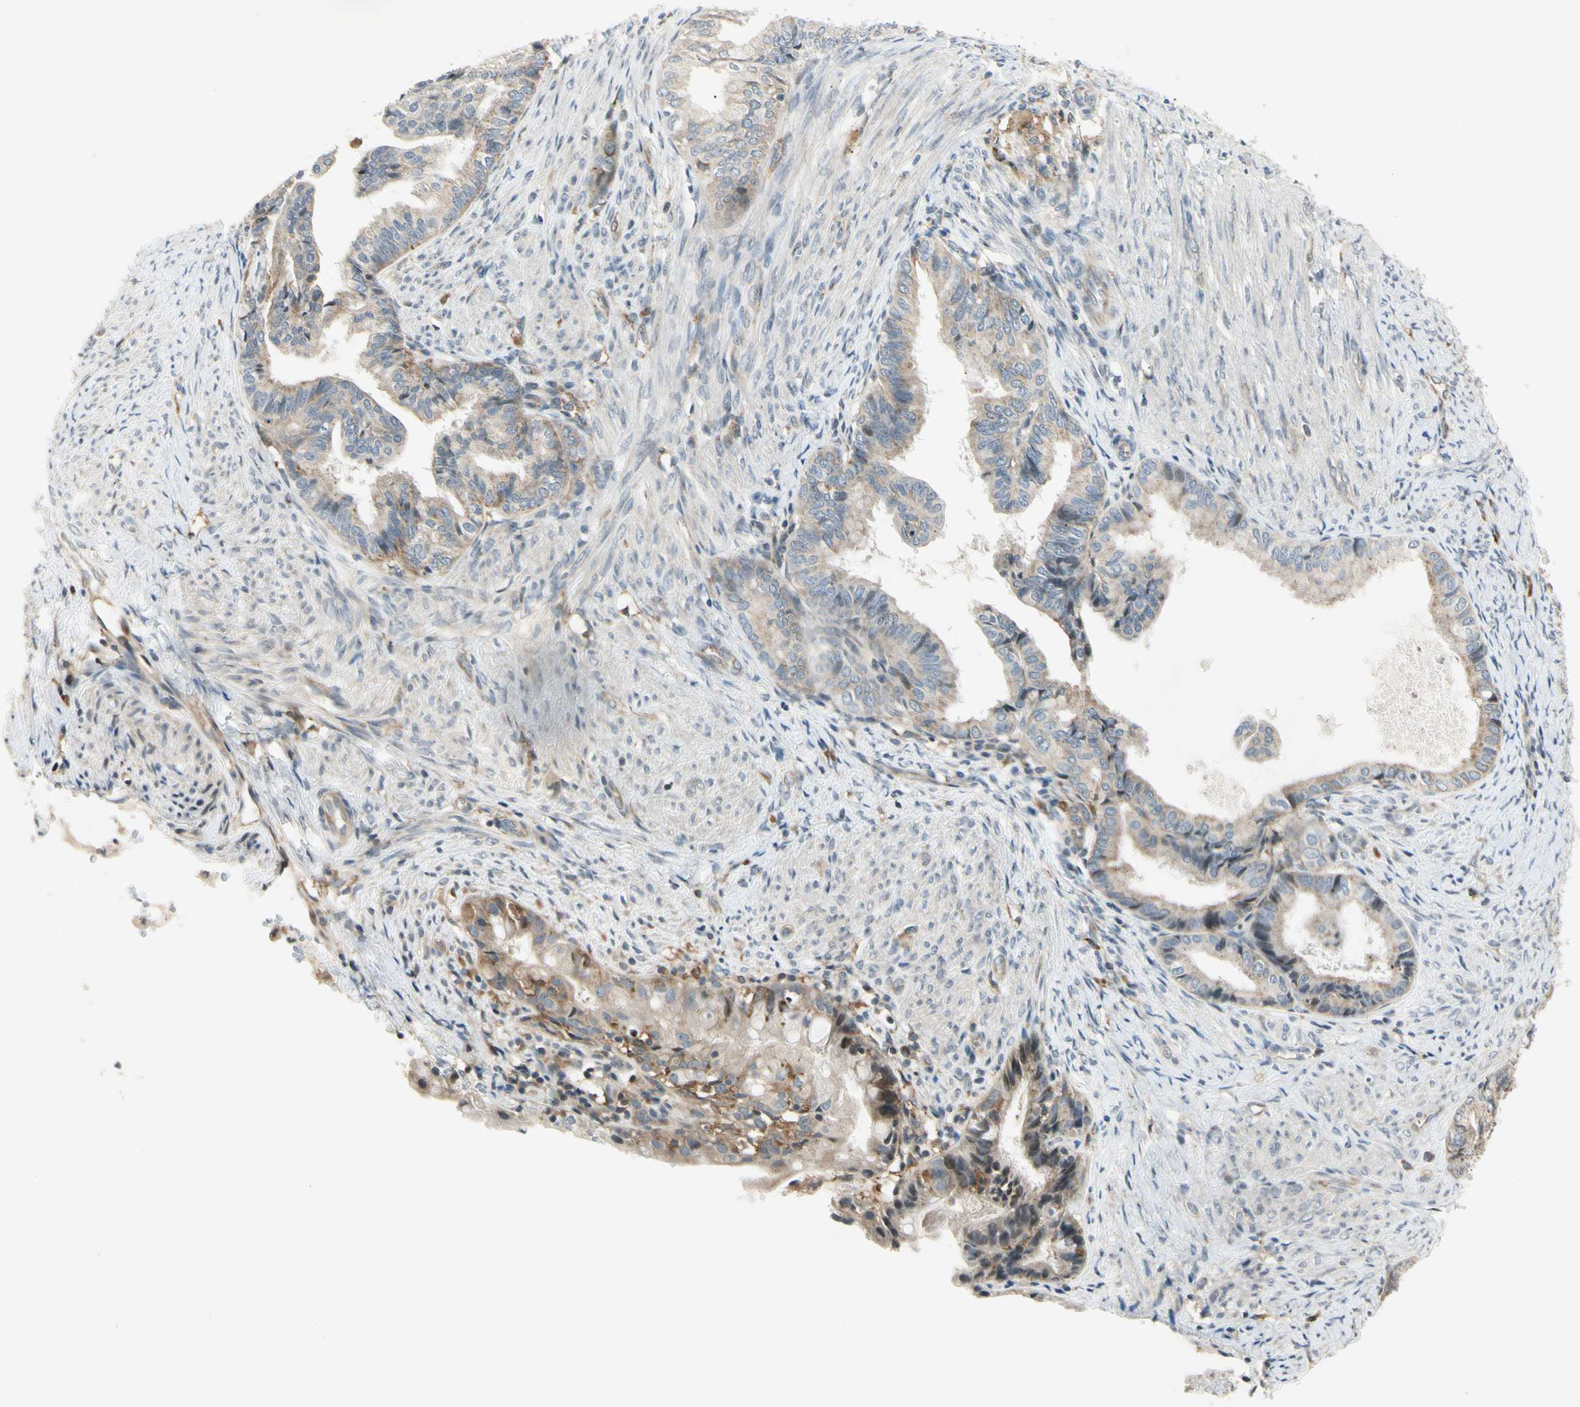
{"staining": {"intensity": "moderate", "quantity": "<25%", "location": "cytoplasmic/membranous"}, "tissue": "endometrial cancer", "cell_type": "Tumor cells", "image_type": "cancer", "snomed": [{"axis": "morphology", "description": "Adenocarcinoma, NOS"}, {"axis": "topography", "description": "Endometrium"}], "caption": "Protein staining of endometrial adenocarcinoma tissue exhibits moderate cytoplasmic/membranous positivity in approximately <25% of tumor cells.", "gene": "FNDC3B", "patient": {"sex": "female", "age": 86}}